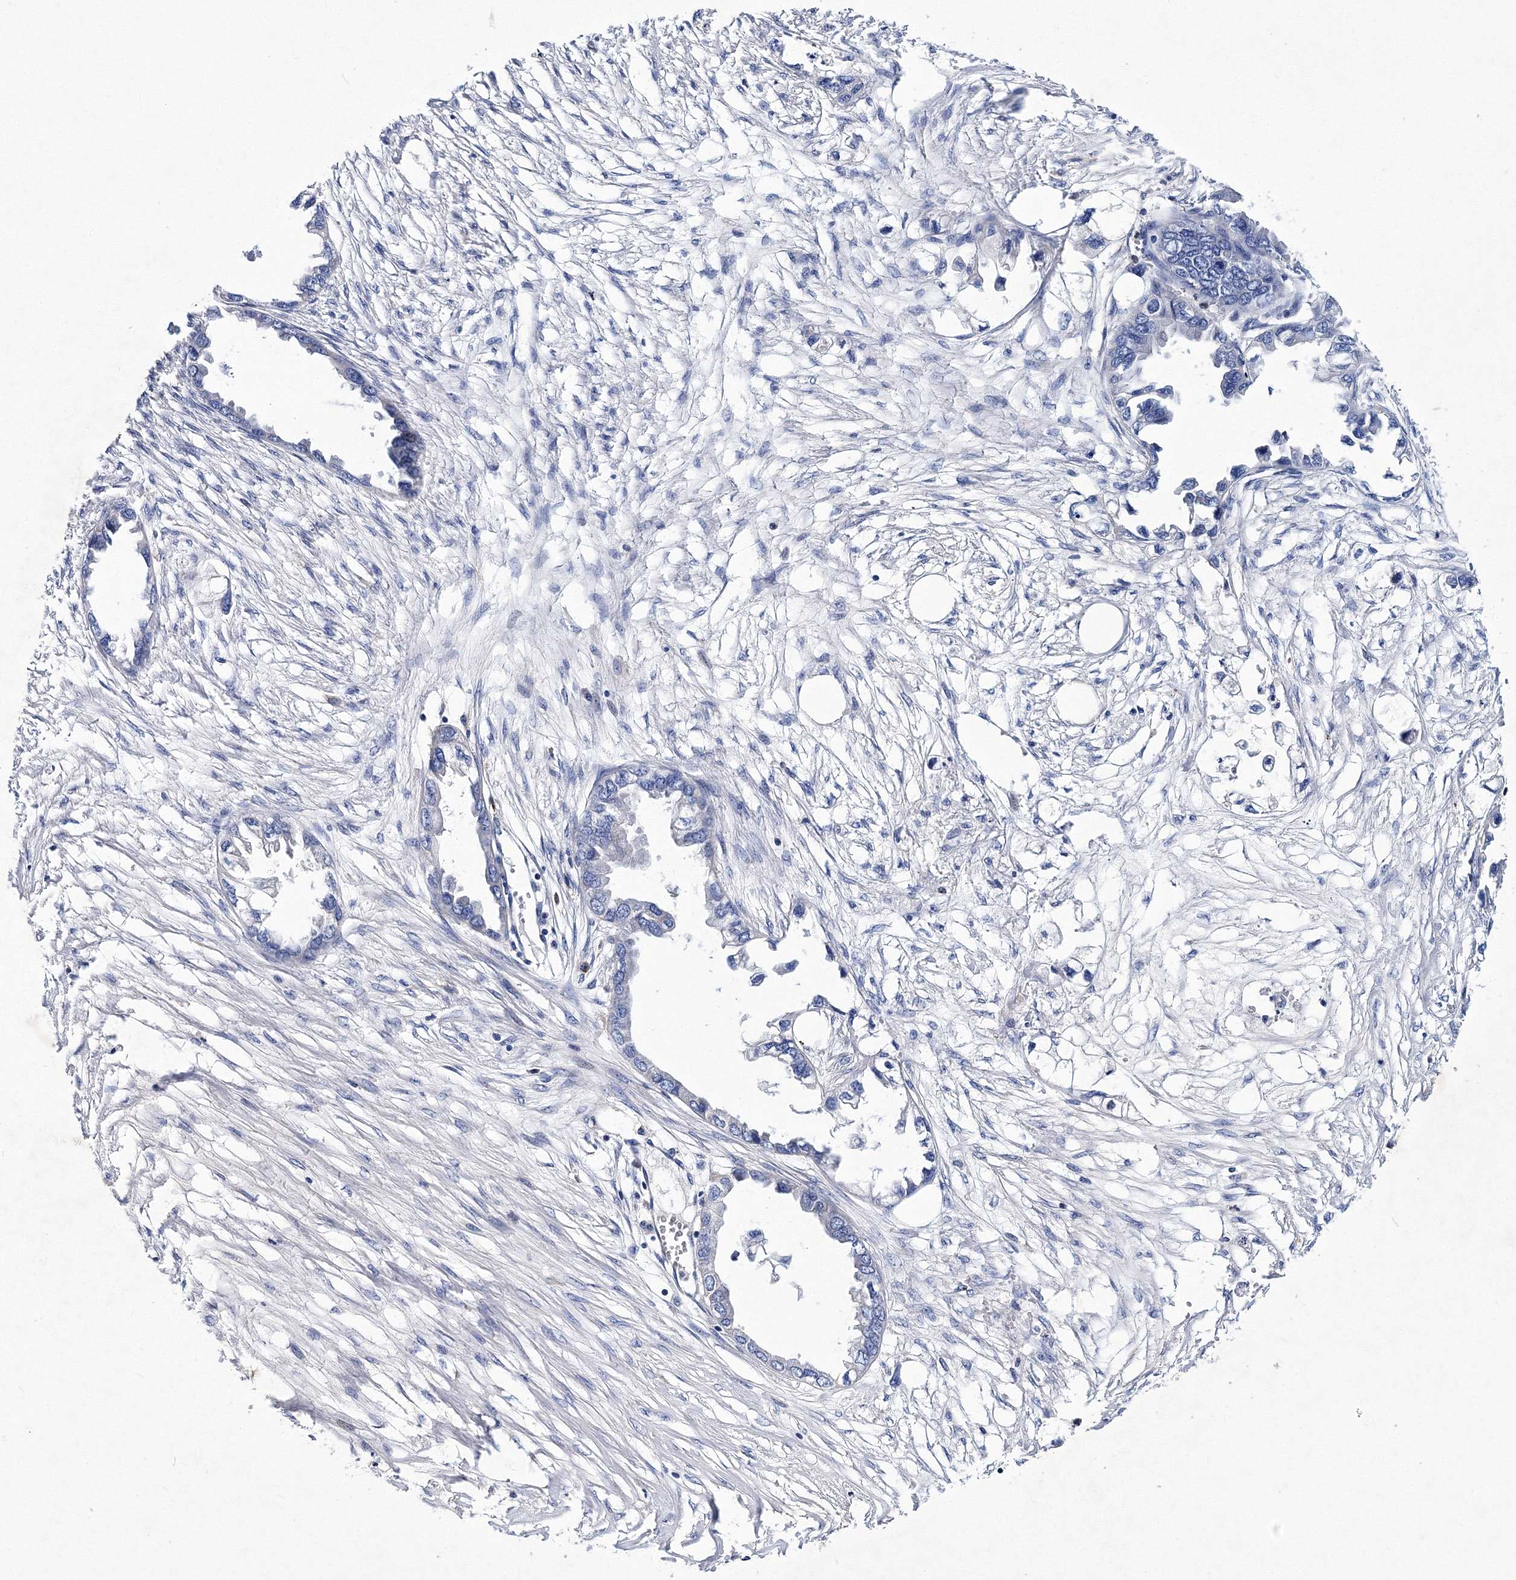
{"staining": {"intensity": "negative", "quantity": "none", "location": "none"}, "tissue": "endometrial cancer", "cell_type": "Tumor cells", "image_type": "cancer", "snomed": [{"axis": "morphology", "description": "Adenocarcinoma, NOS"}, {"axis": "morphology", "description": "Adenocarcinoma, metastatic, NOS"}, {"axis": "topography", "description": "Adipose tissue"}, {"axis": "topography", "description": "Endometrium"}], "caption": "IHC of human endometrial adenocarcinoma exhibits no positivity in tumor cells.", "gene": "TRPM2", "patient": {"sex": "female", "age": 67}}